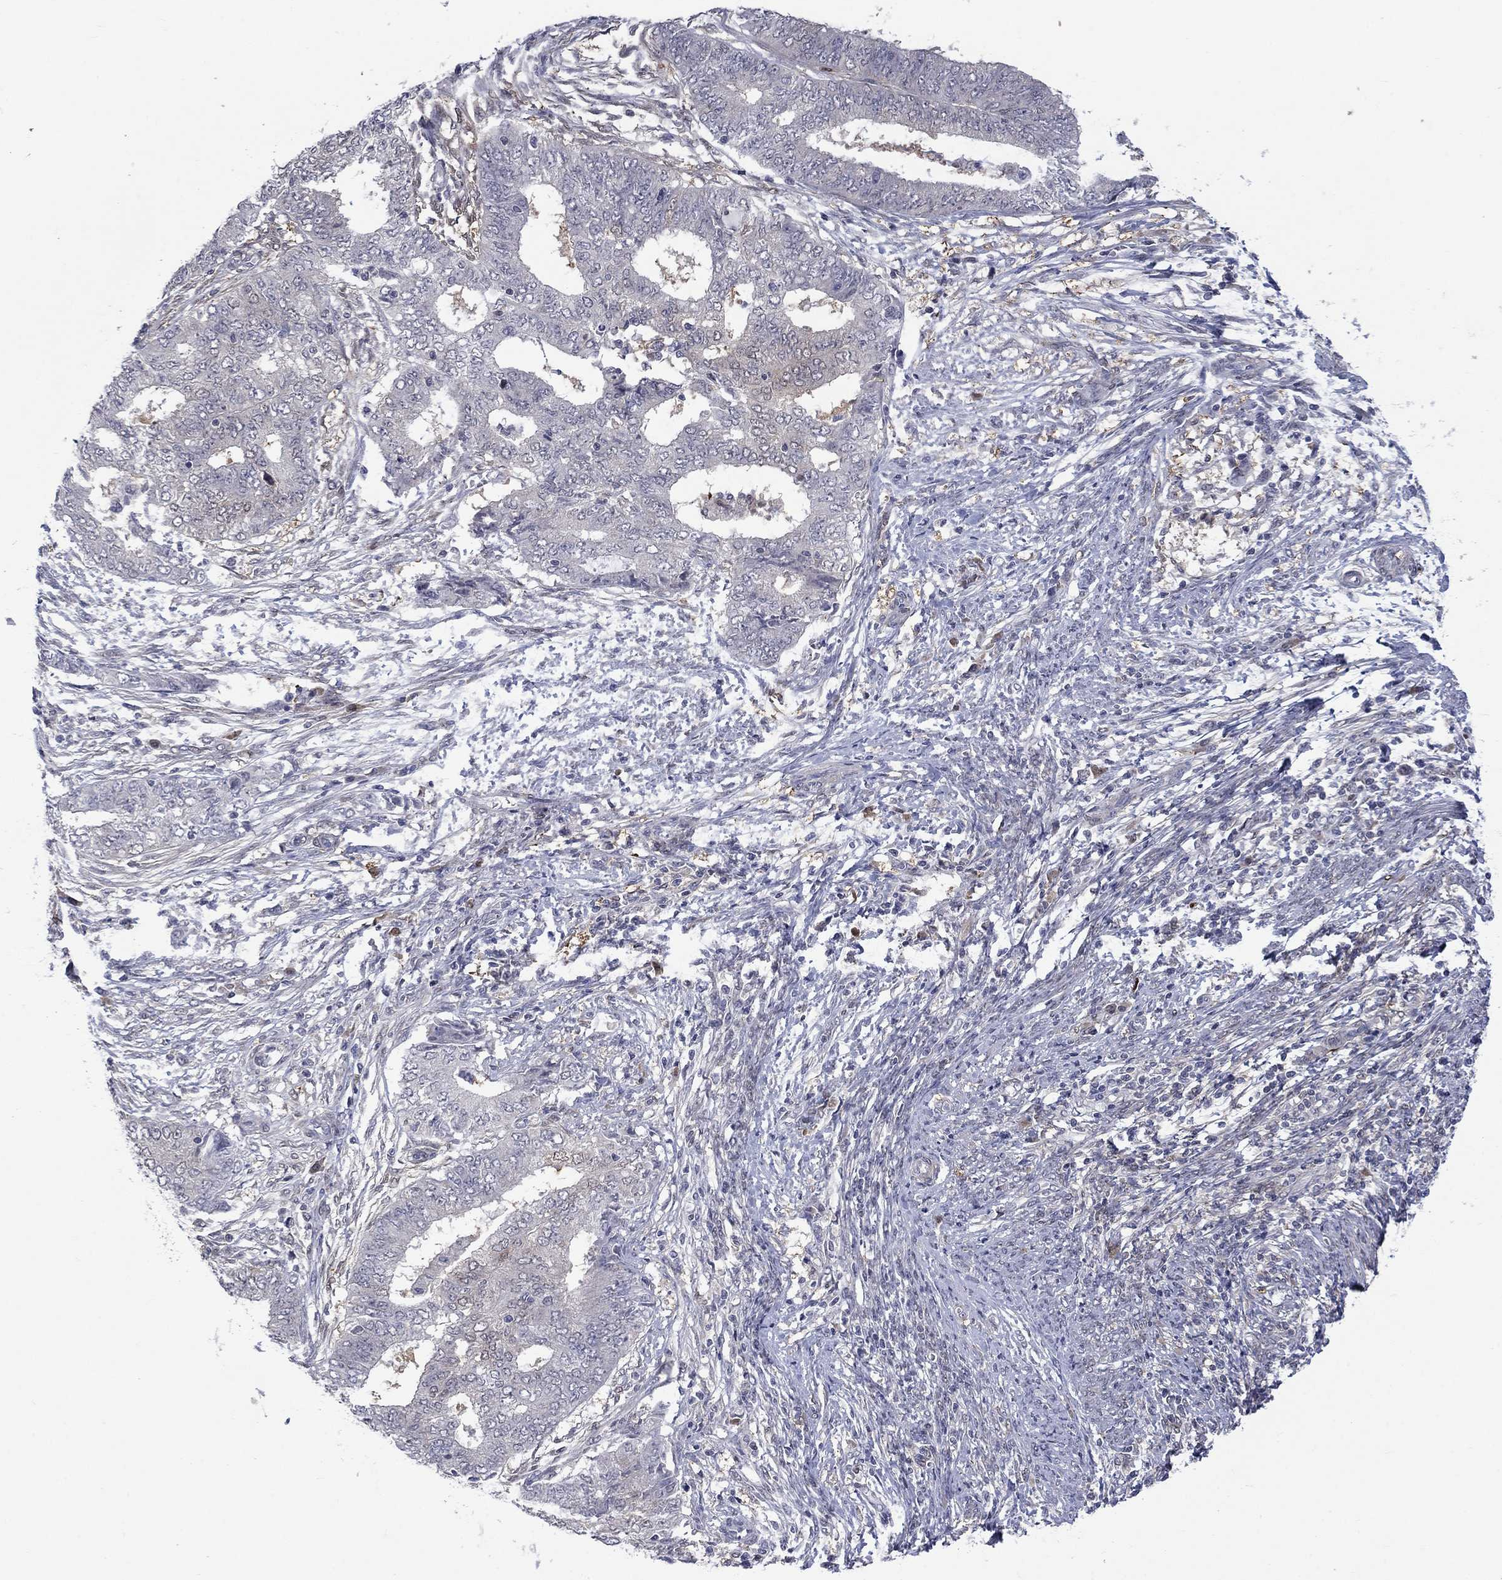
{"staining": {"intensity": "negative", "quantity": "none", "location": "none"}, "tissue": "endometrial cancer", "cell_type": "Tumor cells", "image_type": "cancer", "snomed": [{"axis": "morphology", "description": "Adenocarcinoma, NOS"}, {"axis": "topography", "description": "Endometrium"}], "caption": "Immunohistochemistry of human endometrial cancer (adenocarcinoma) exhibits no staining in tumor cells.", "gene": "CBR1", "patient": {"sex": "female", "age": 62}}